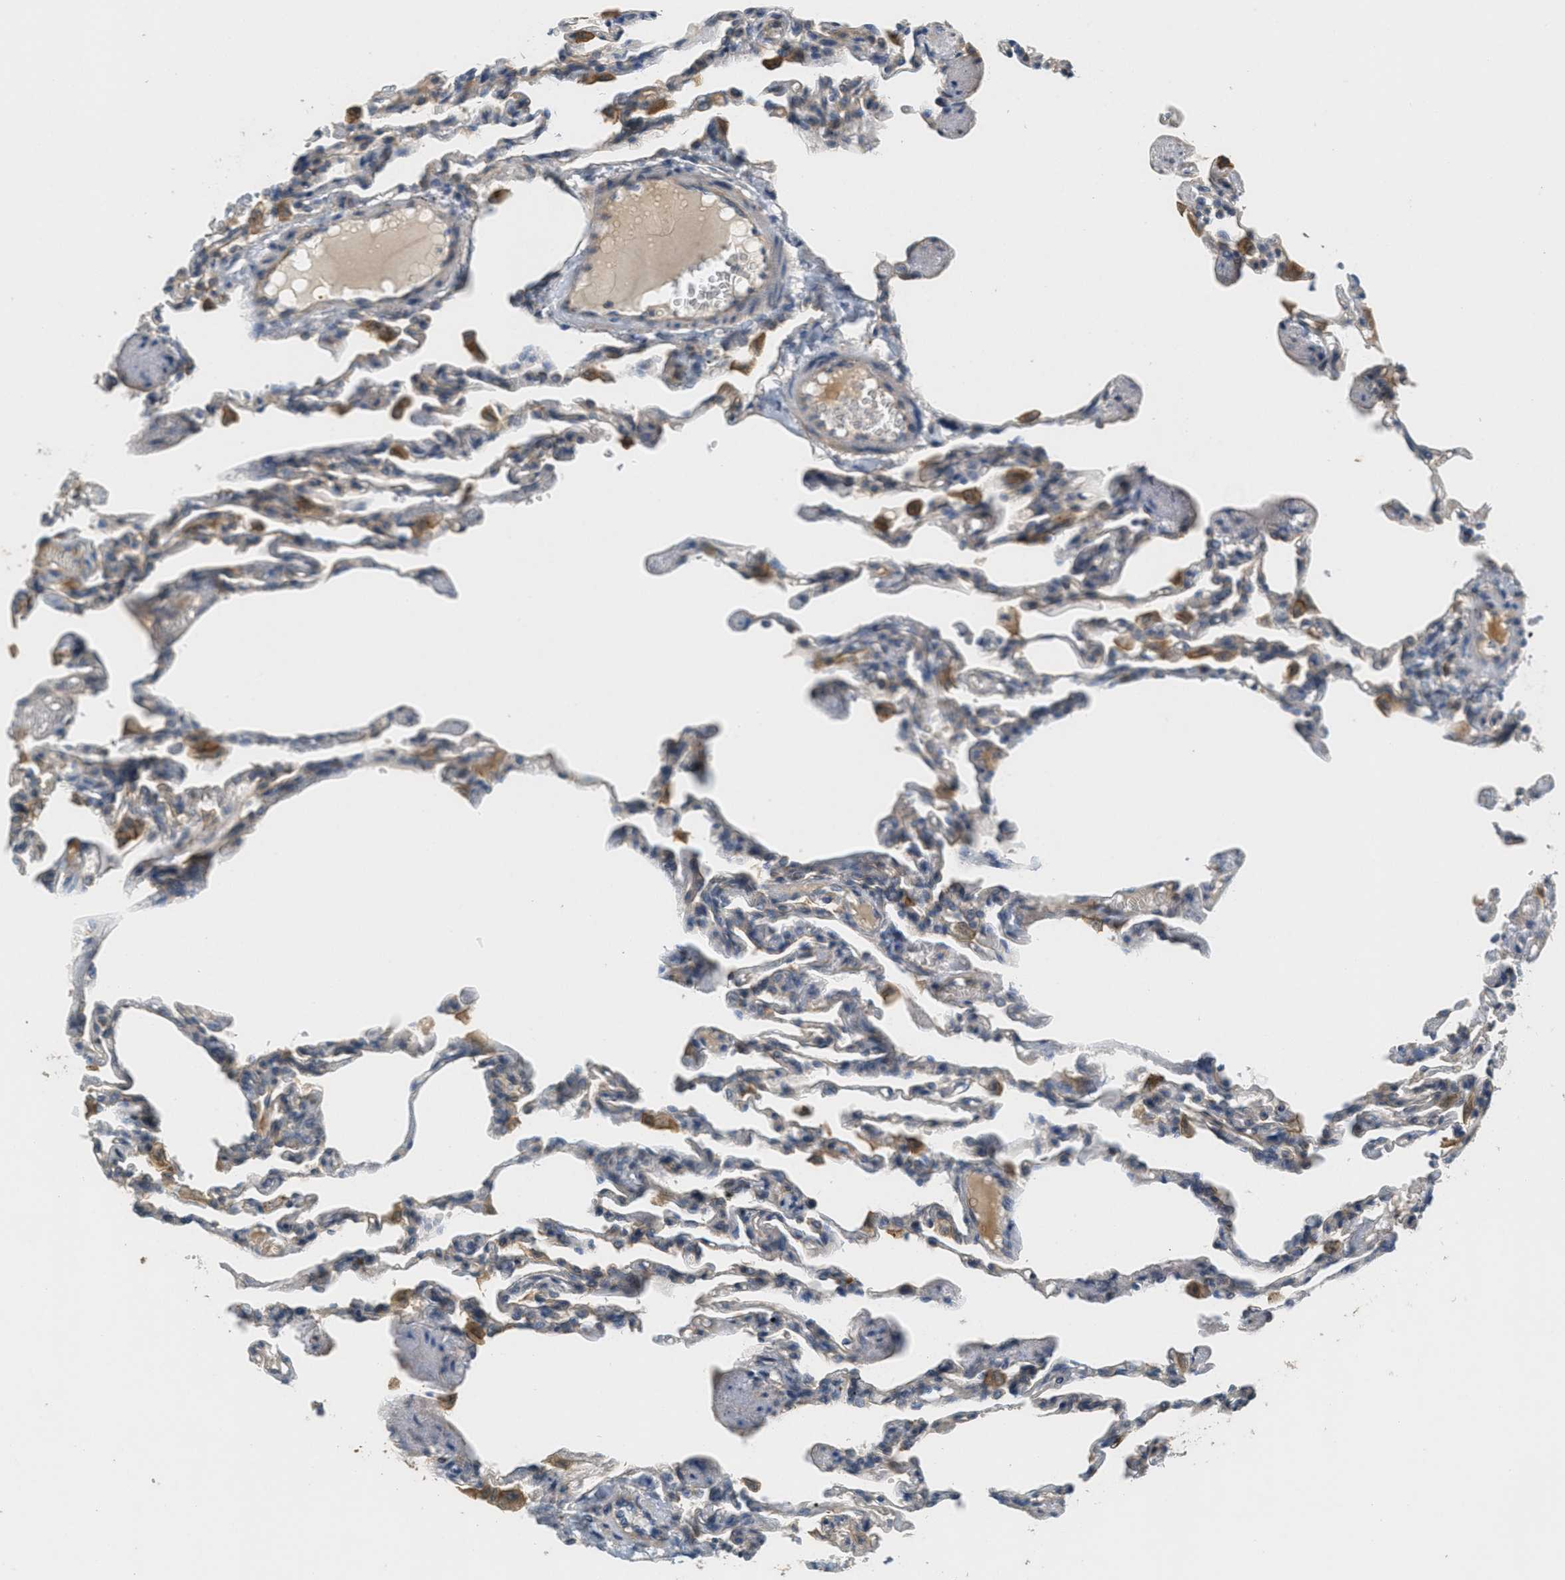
{"staining": {"intensity": "weak", "quantity": "<25%", "location": "cytoplasmic/membranous"}, "tissue": "lung", "cell_type": "Alveolar cells", "image_type": "normal", "snomed": [{"axis": "morphology", "description": "Normal tissue, NOS"}, {"axis": "topography", "description": "Lung"}], "caption": "A high-resolution histopathology image shows IHC staining of unremarkable lung, which demonstrates no significant staining in alveolar cells. Brightfield microscopy of immunohistochemistry stained with DAB (3,3'-diaminobenzidine) (brown) and hematoxylin (blue), captured at high magnification.", "gene": "ADCY5", "patient": {"sex": "male", "age": 21}}